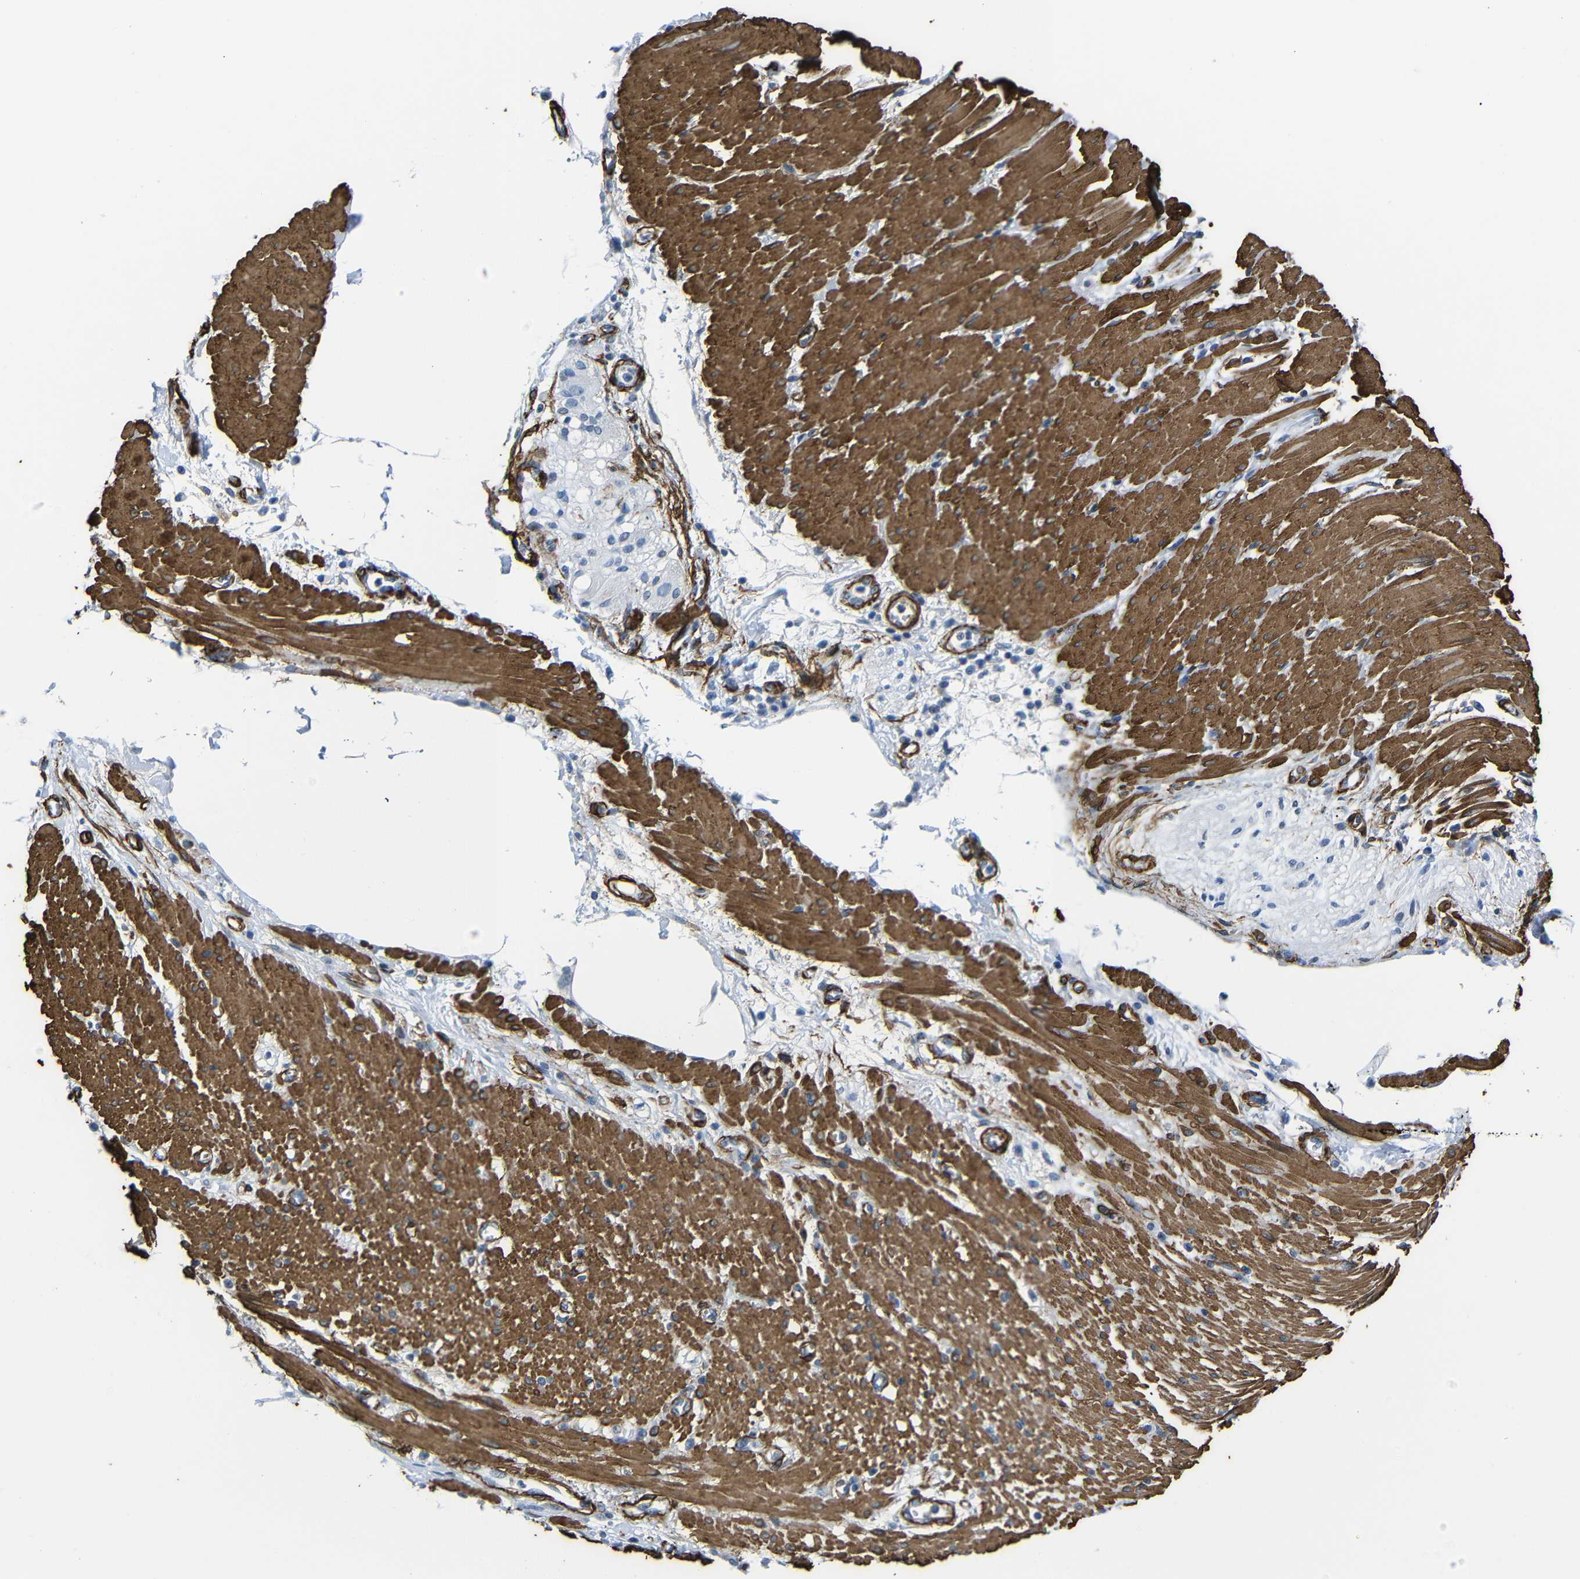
{"staining": {"intensity": "negative", "quantity": "none", "location": "none"}, "tissue": "pancreatic cancer", "cell_type": "Tumor cells", "image_type": "cancer", "snomed": [{"axis": "morphology", "description": "Adenocarcinoma, NOS"}, {"axis": "topography", "description": "Pancreas"}], "caption": "Immunohistochemical staining of human pancreatic cancer (adenocarcinoma) displays no significant staining in tumor cells.", "gene": "ACTA2", "patient": {"sex": "female", "age": 75}}